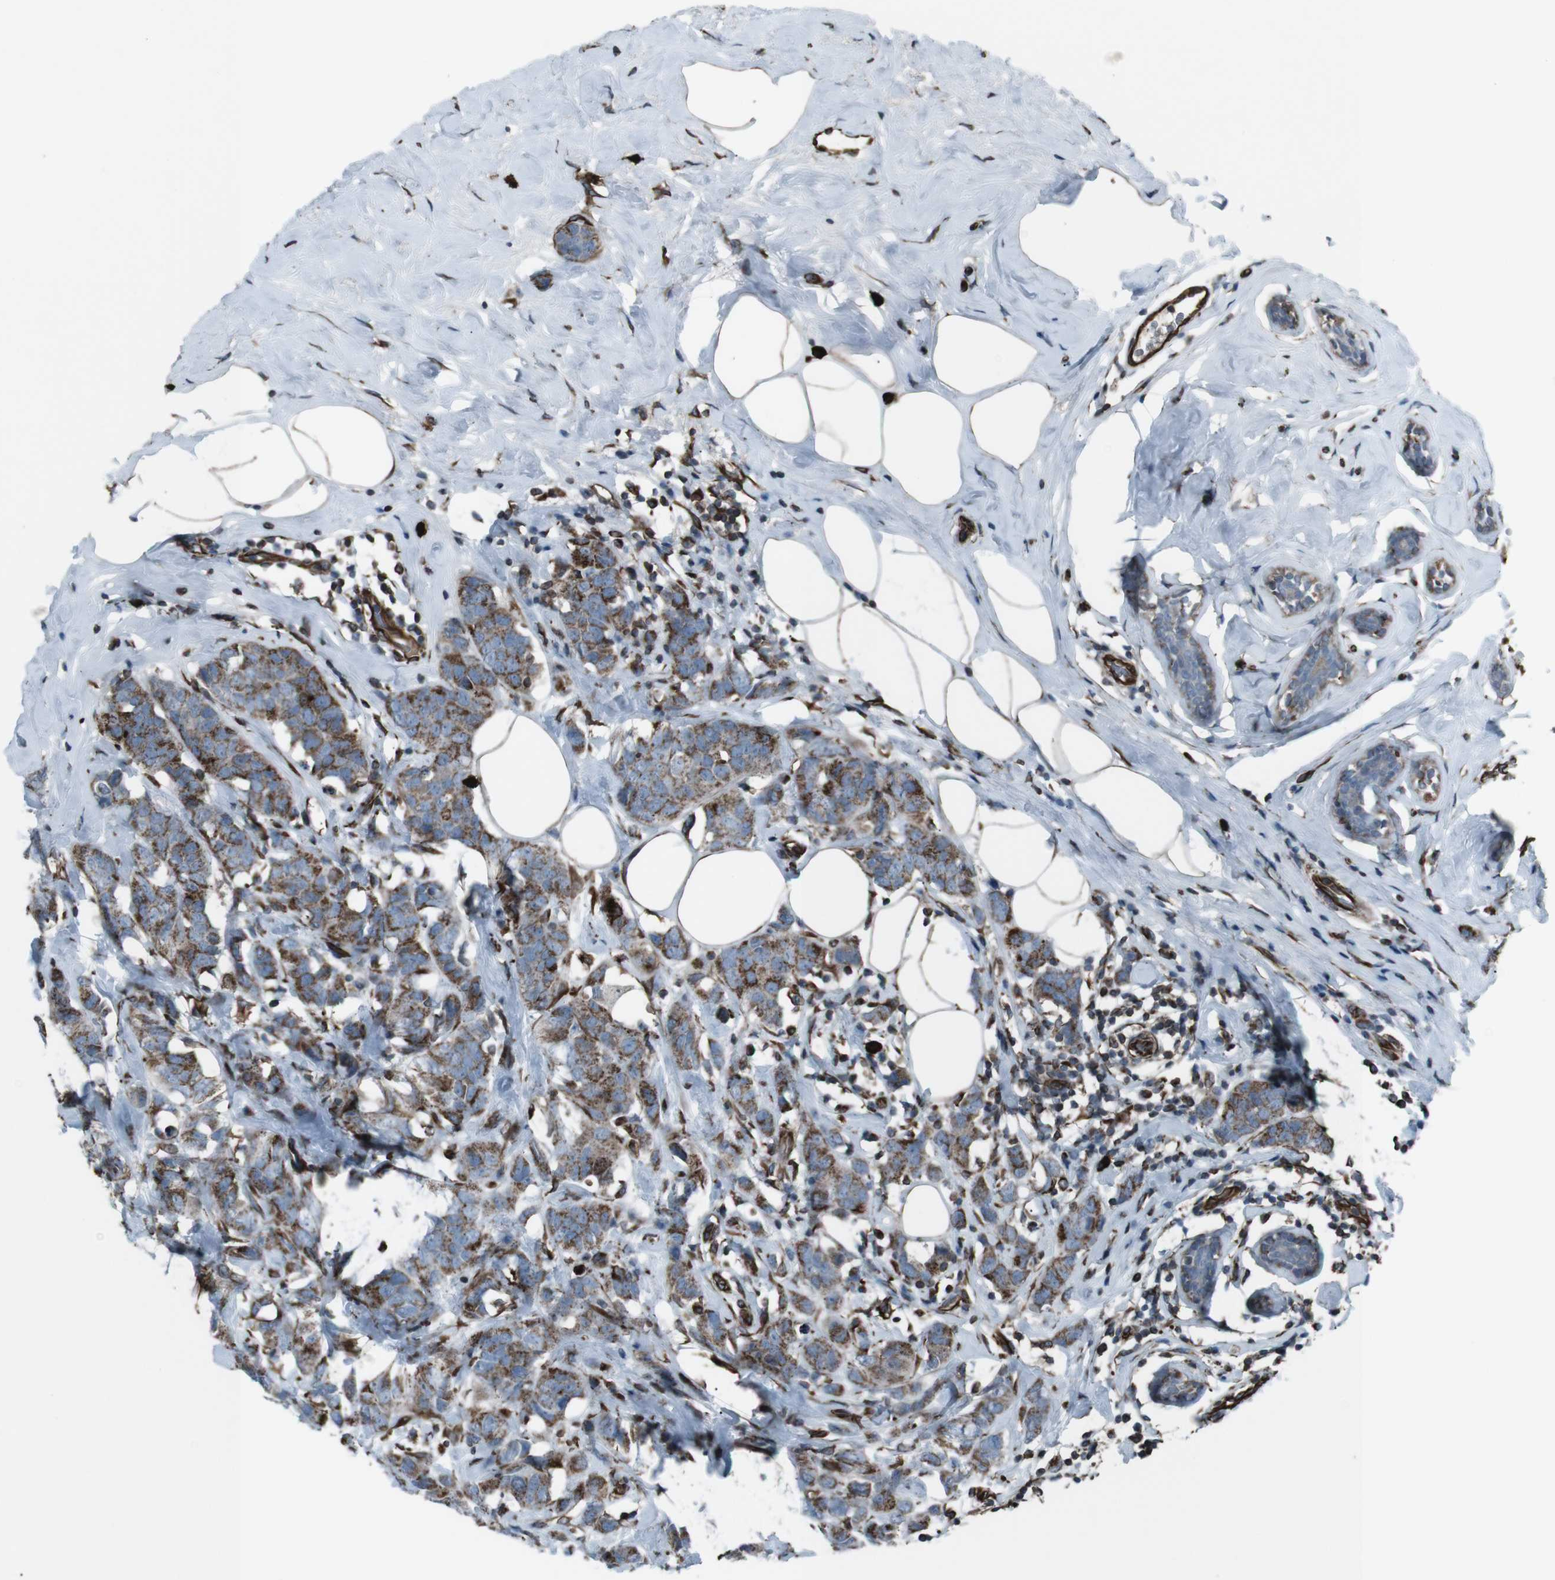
{"staining": {"intensity": "strong", "quantity": ">75%", "location": "cytoplasmic/membranous"}, "tissue": "breast cancer", "cell_type": "Tumor cells", "image_type": "cancer", "snomed": [{"axis": "morphology", "description": "Normal tissue, NOS"}, {"axis": "morphology", "description": "Duct carcinoma"}, {"axis": "topography", "description": "Breast"}], "caption": "Protein expression by immunohistochemistry (IHC) displays strong cytoplasmic/membranous expression in approximately >75% of tumor cells in infiltrating ductal carcinoma (breast). The staining was performed using DAB (3,3'-diaminobenzidine), with brown indicating positive protein expression. Nuclei are stained blue with hematoxylin.", "gene": "TMEM141", "patient": {"sex": "female", "age": 50}}